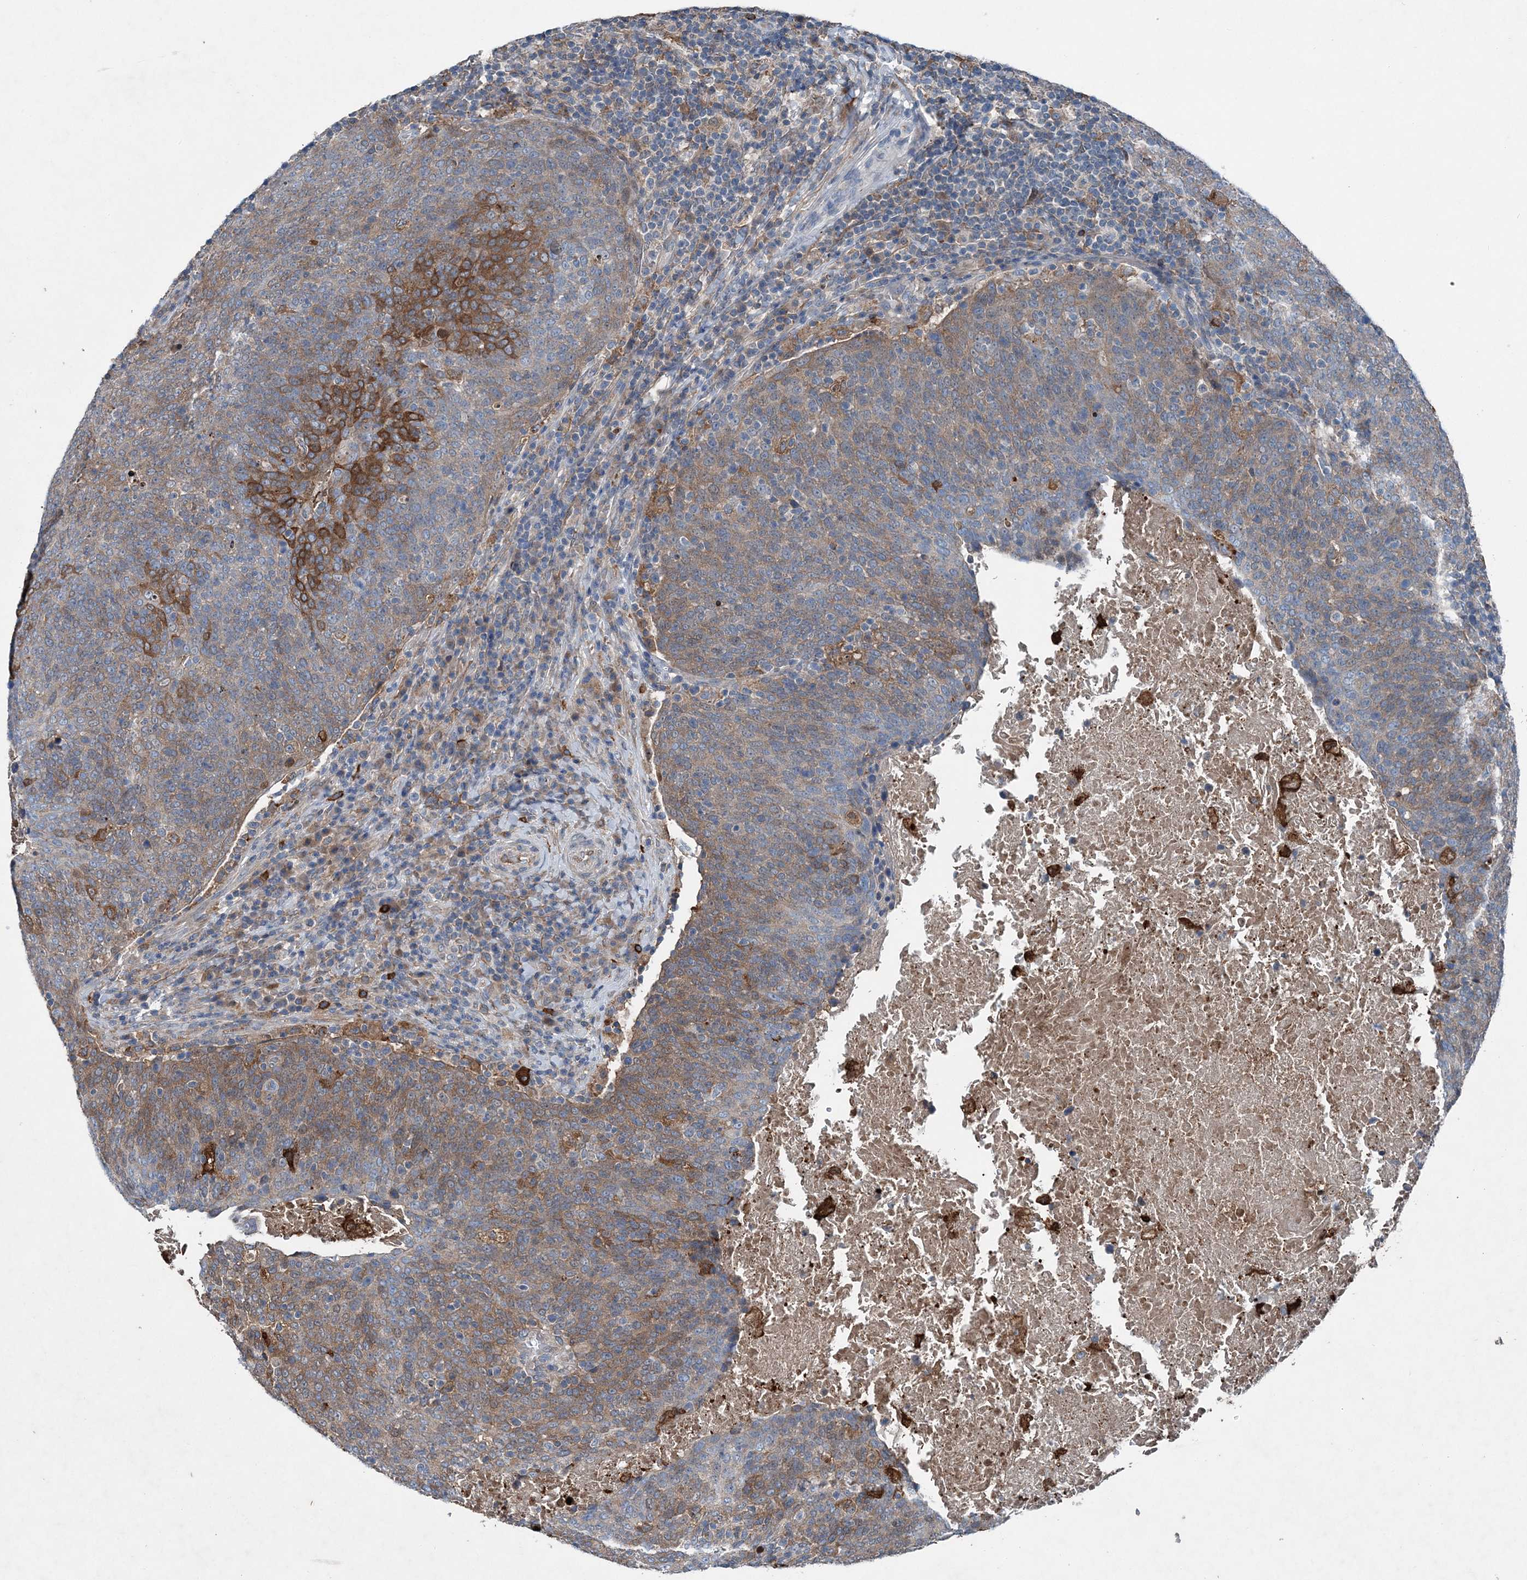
{"staining": {"intensity": "moderate", "quantity": "25%-75%", "location": "cytoplasmic/membranous"}, "tissue": "head and neck cancer", "cell_type": "Tumor cells", "image_type": "cancer", "snomed": [{"axis": "morphology", "description": "Squamous cell carcinoma, NOS"}, {"axis": "morphology", "description": "Squamous cell carcinoma, metastatic, NOS"}, {"axis": "topography", "description": "Lymph node"}, {"axis": "topography", "description": "Head-Neck"}], "caption": "An image showing moderate cytoplasmic/membranous staining in about 25%-75% of tumor cells in head and neck cancer (squamous cell carcinoma), as visualized by brown immunohistochemical staining.", "gene": "SPOPL", "patient": {"sex": "male", "age": 62}}